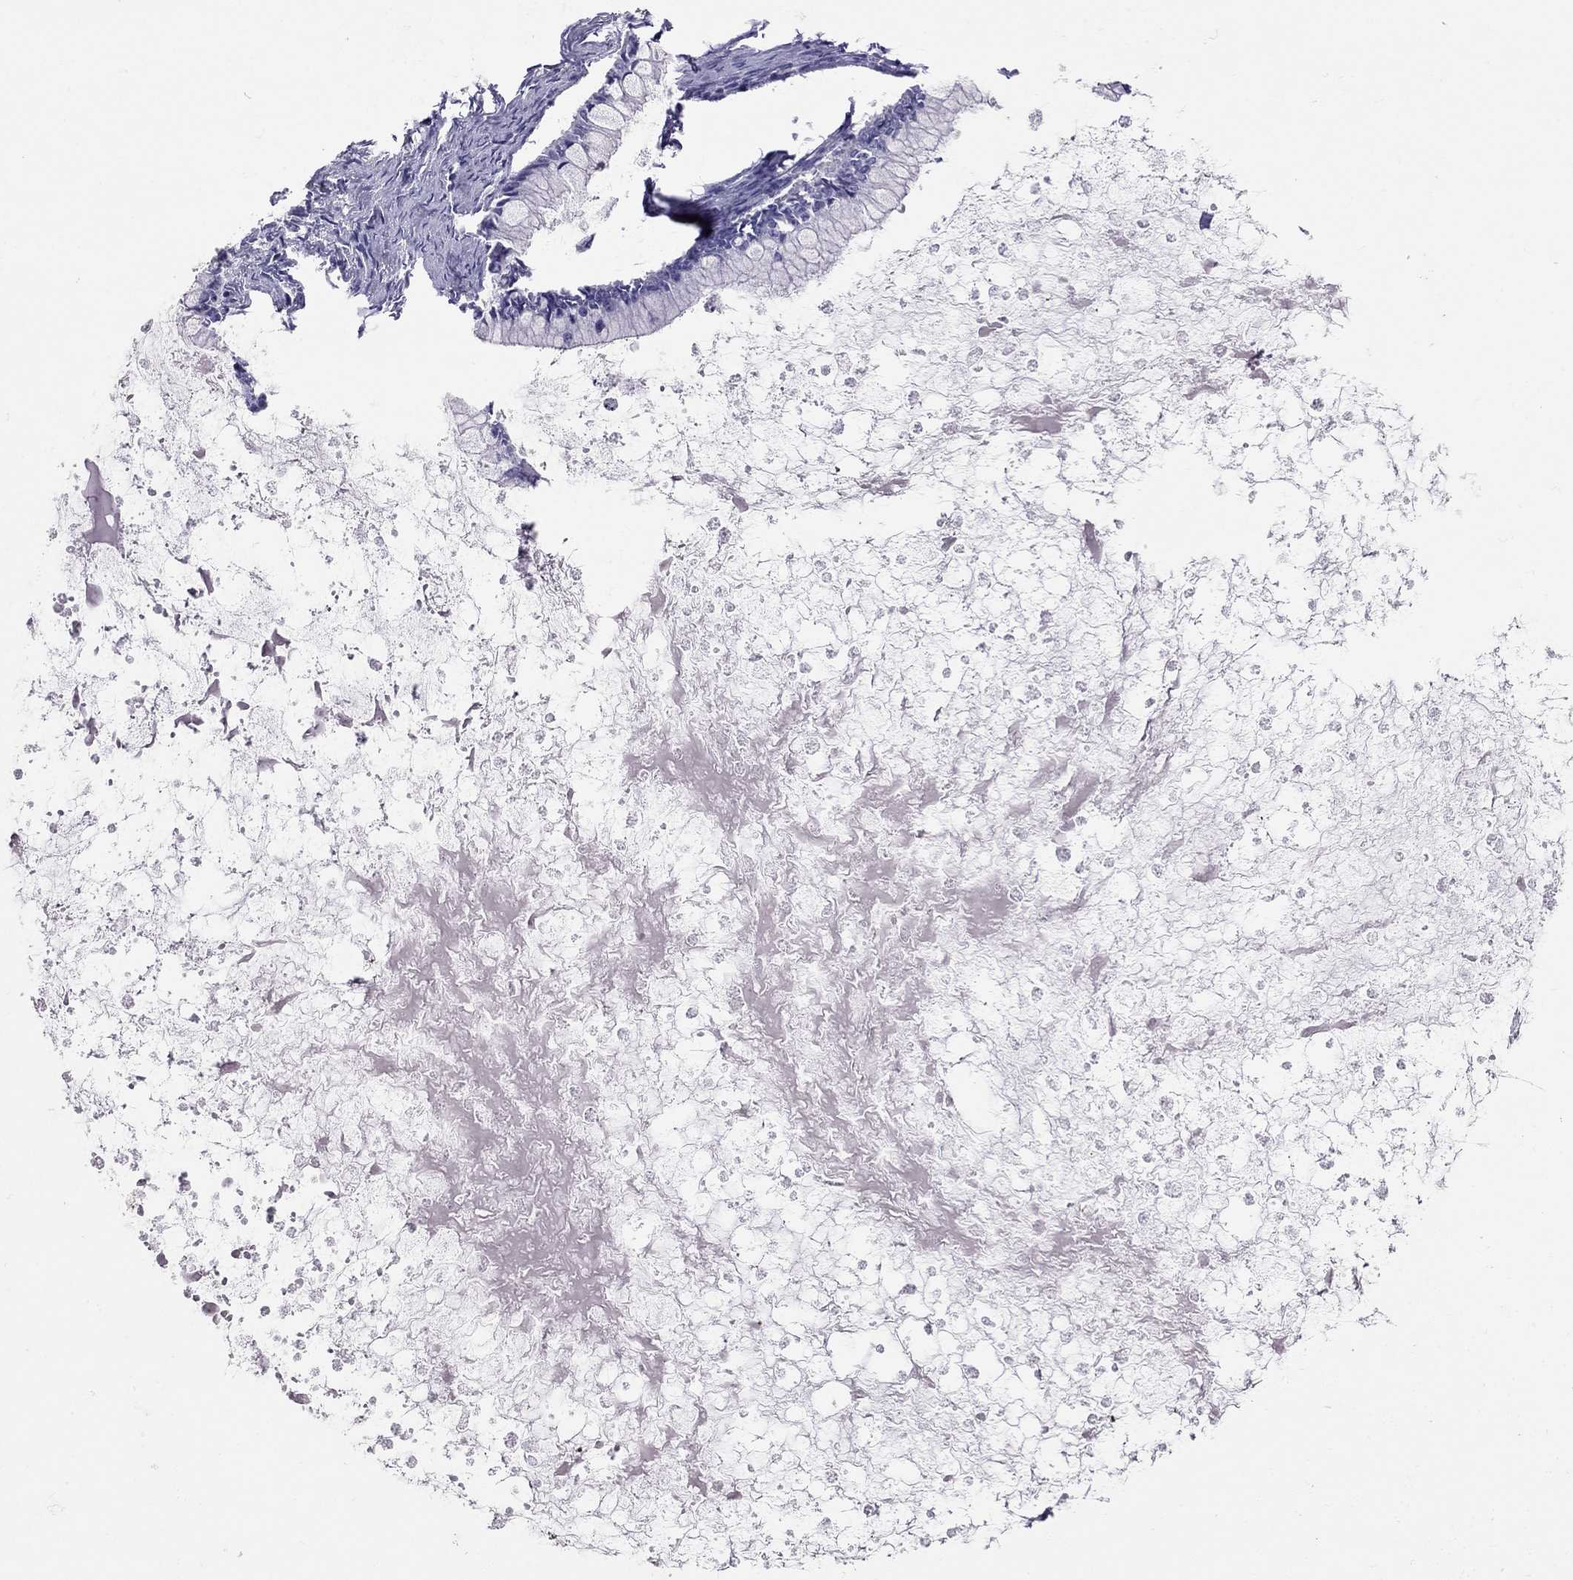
{"staining": {"intensity": "negative", "quantity": "none", "location": "none"}, "tissue": "ovarian cancer", "cell_type": "Tumor cells", "image_type": "cancer", "snomed": [{"axis": "morphology", "description": "Cystadenocarcinoma, mucinous, NOS"}, {"axis": "topography", "description": "Ovary"}], "caption": "Immunohistochemistry (IHC) of human ovarian cancer (mucinous cystadenocarcinoma) exhibits no staining in tumor cells.", "gene": "PSMB11", "patient": {"sex": "female", "age": 67}}